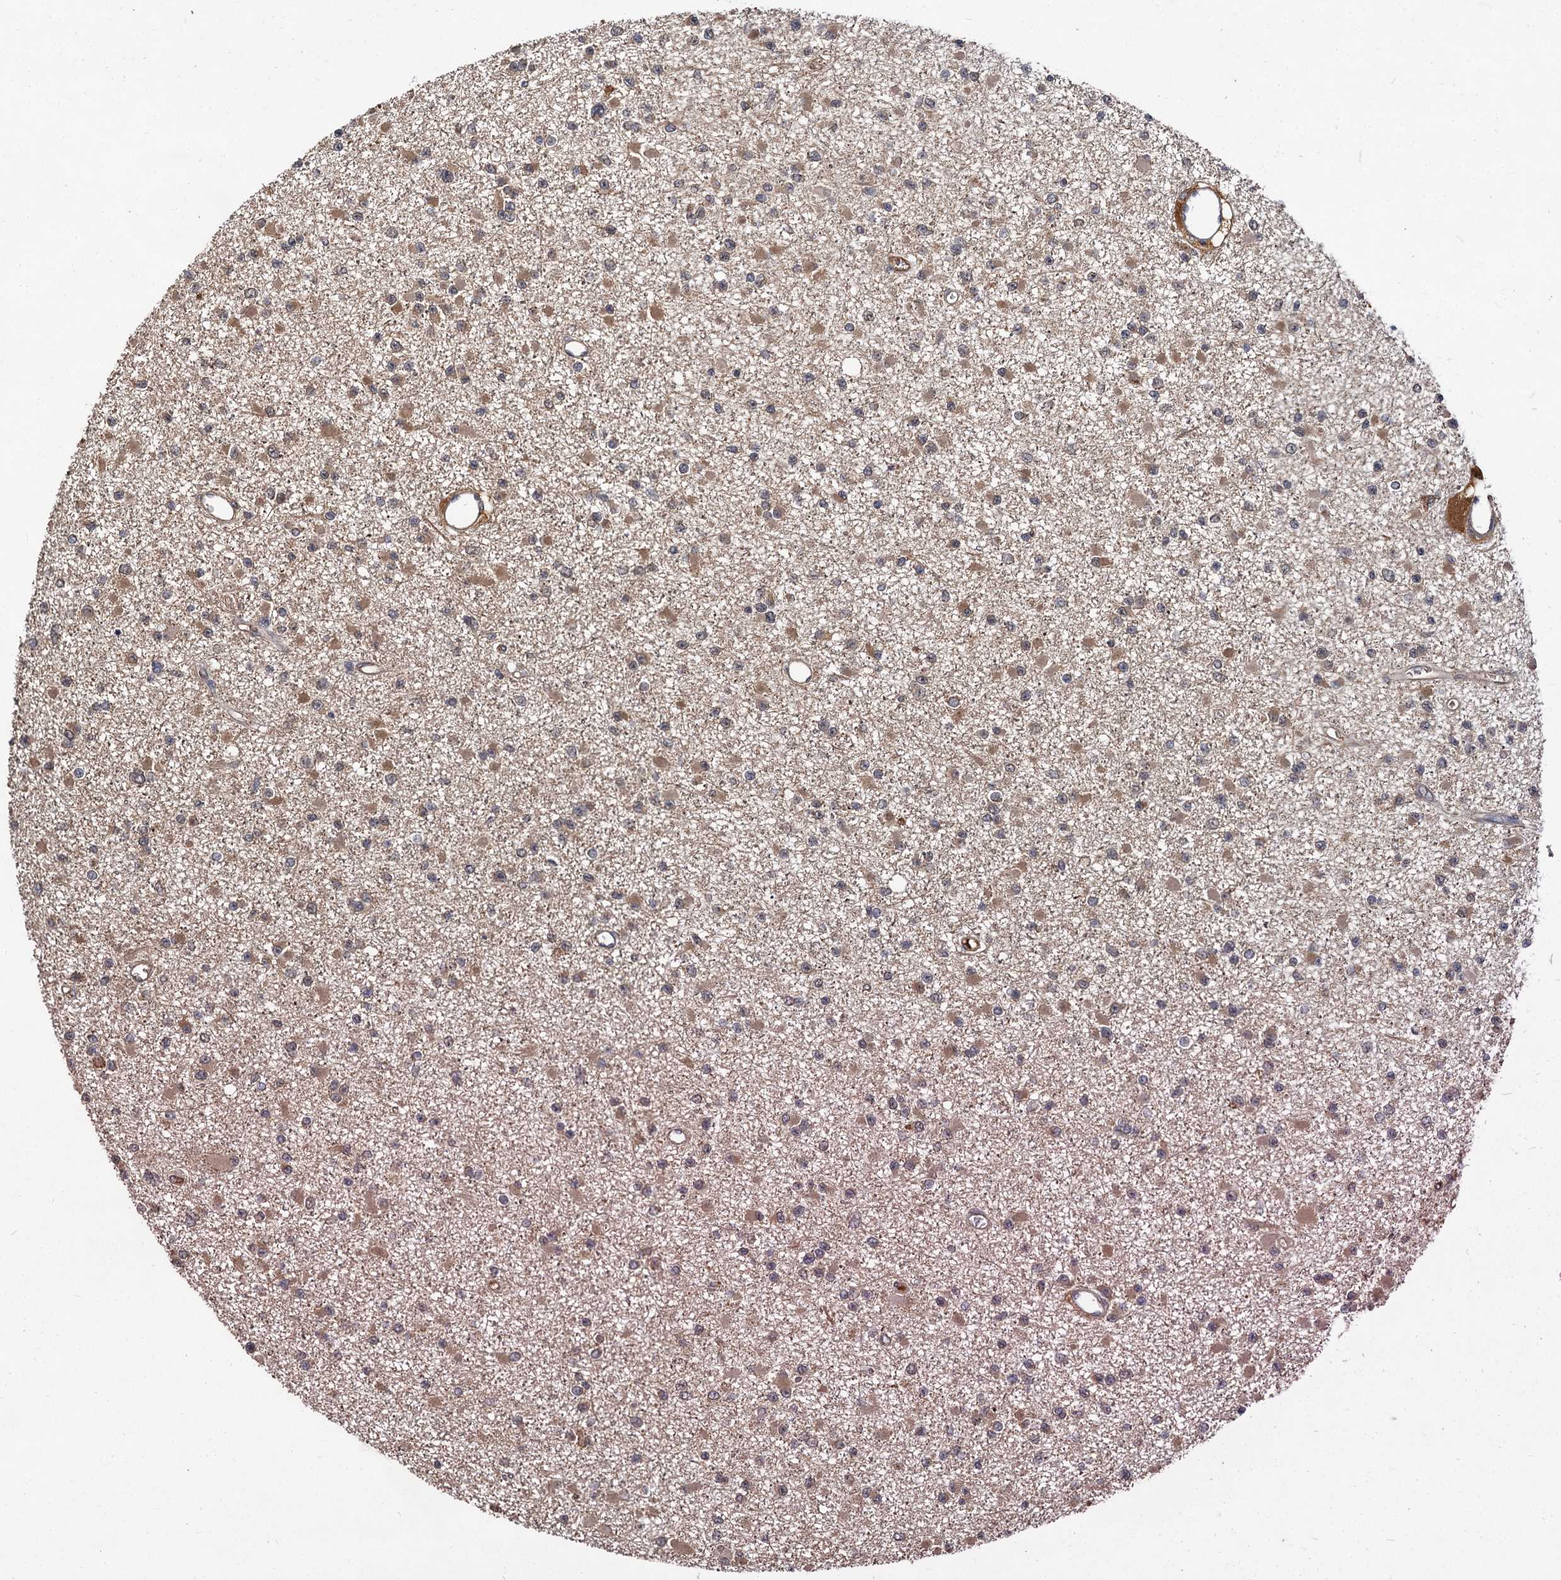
{"staining": {"intensity": "negative", "quantity": "none", "location": "none"}, "tissue": "glioma", "cell_type": "Tumor cells", "image_type": "cancer", "snomed": [{"axis": "morphology", "description": "Glioma, malignant, Low grade"}, {"axis": "topography", "description": "Brain"}], "caption": "DAB (3,3'-diaminobenzidine) immunohistochemical staining of malignant low-grade glioma shows no significant positivity in tumor cells.", "gene": "MBD6", "patient": {"sex": "female", "age": 22}}